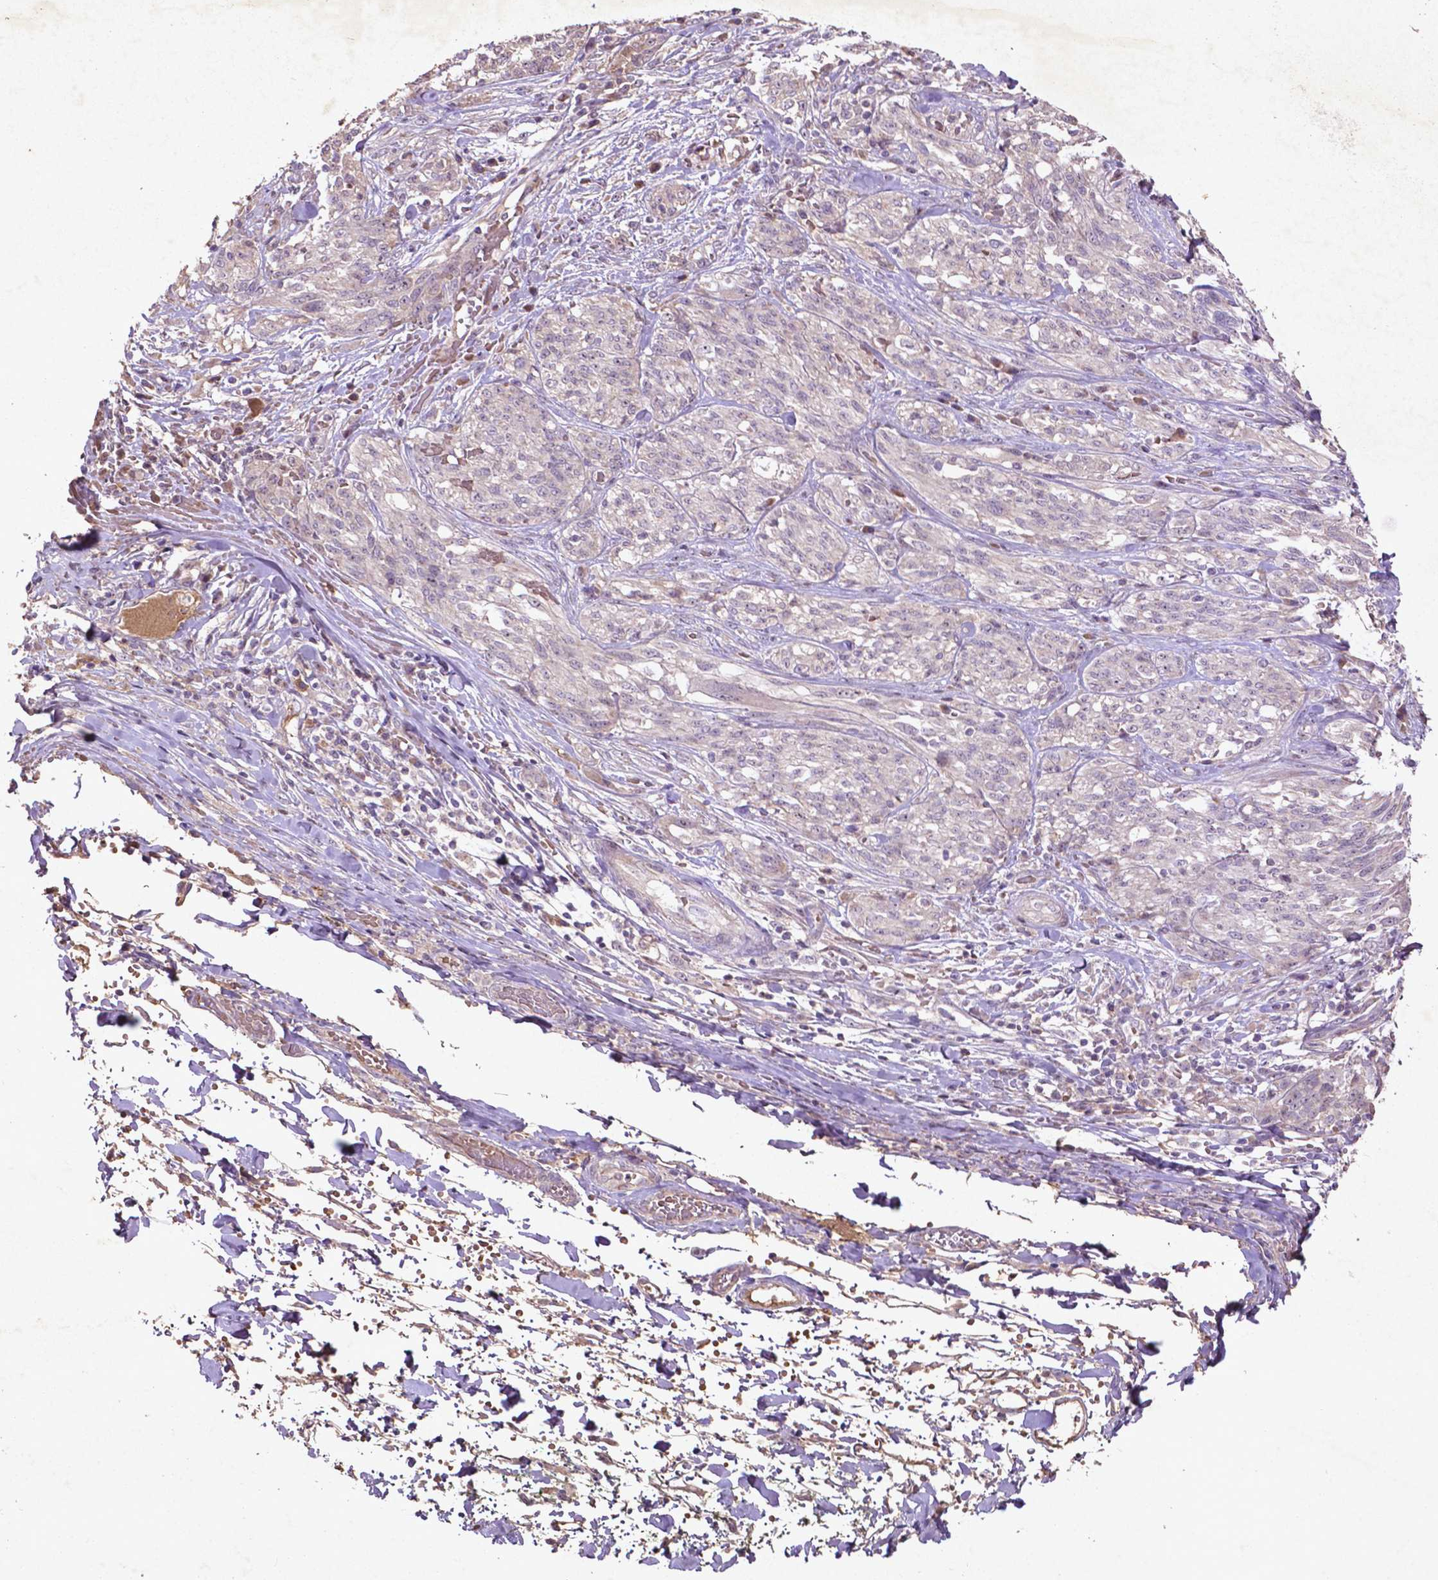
{"staining": {"intensity": "negative", "quantity": "none", "location": "none"}, "tissue": "melanoma", "cell_type": "Tumor cells", "image_type": "cancer", "snomed": [{"axis": "morphology", "description": "Malignant melanoma, NOS"}, {"axis": "topography", "description": "Skin"}], "caption": "Tumor cells are negative for brown protein staining in malignant melanoma.", "gene": "COQ2", "patient": {"sex": "female", "age": 91}}